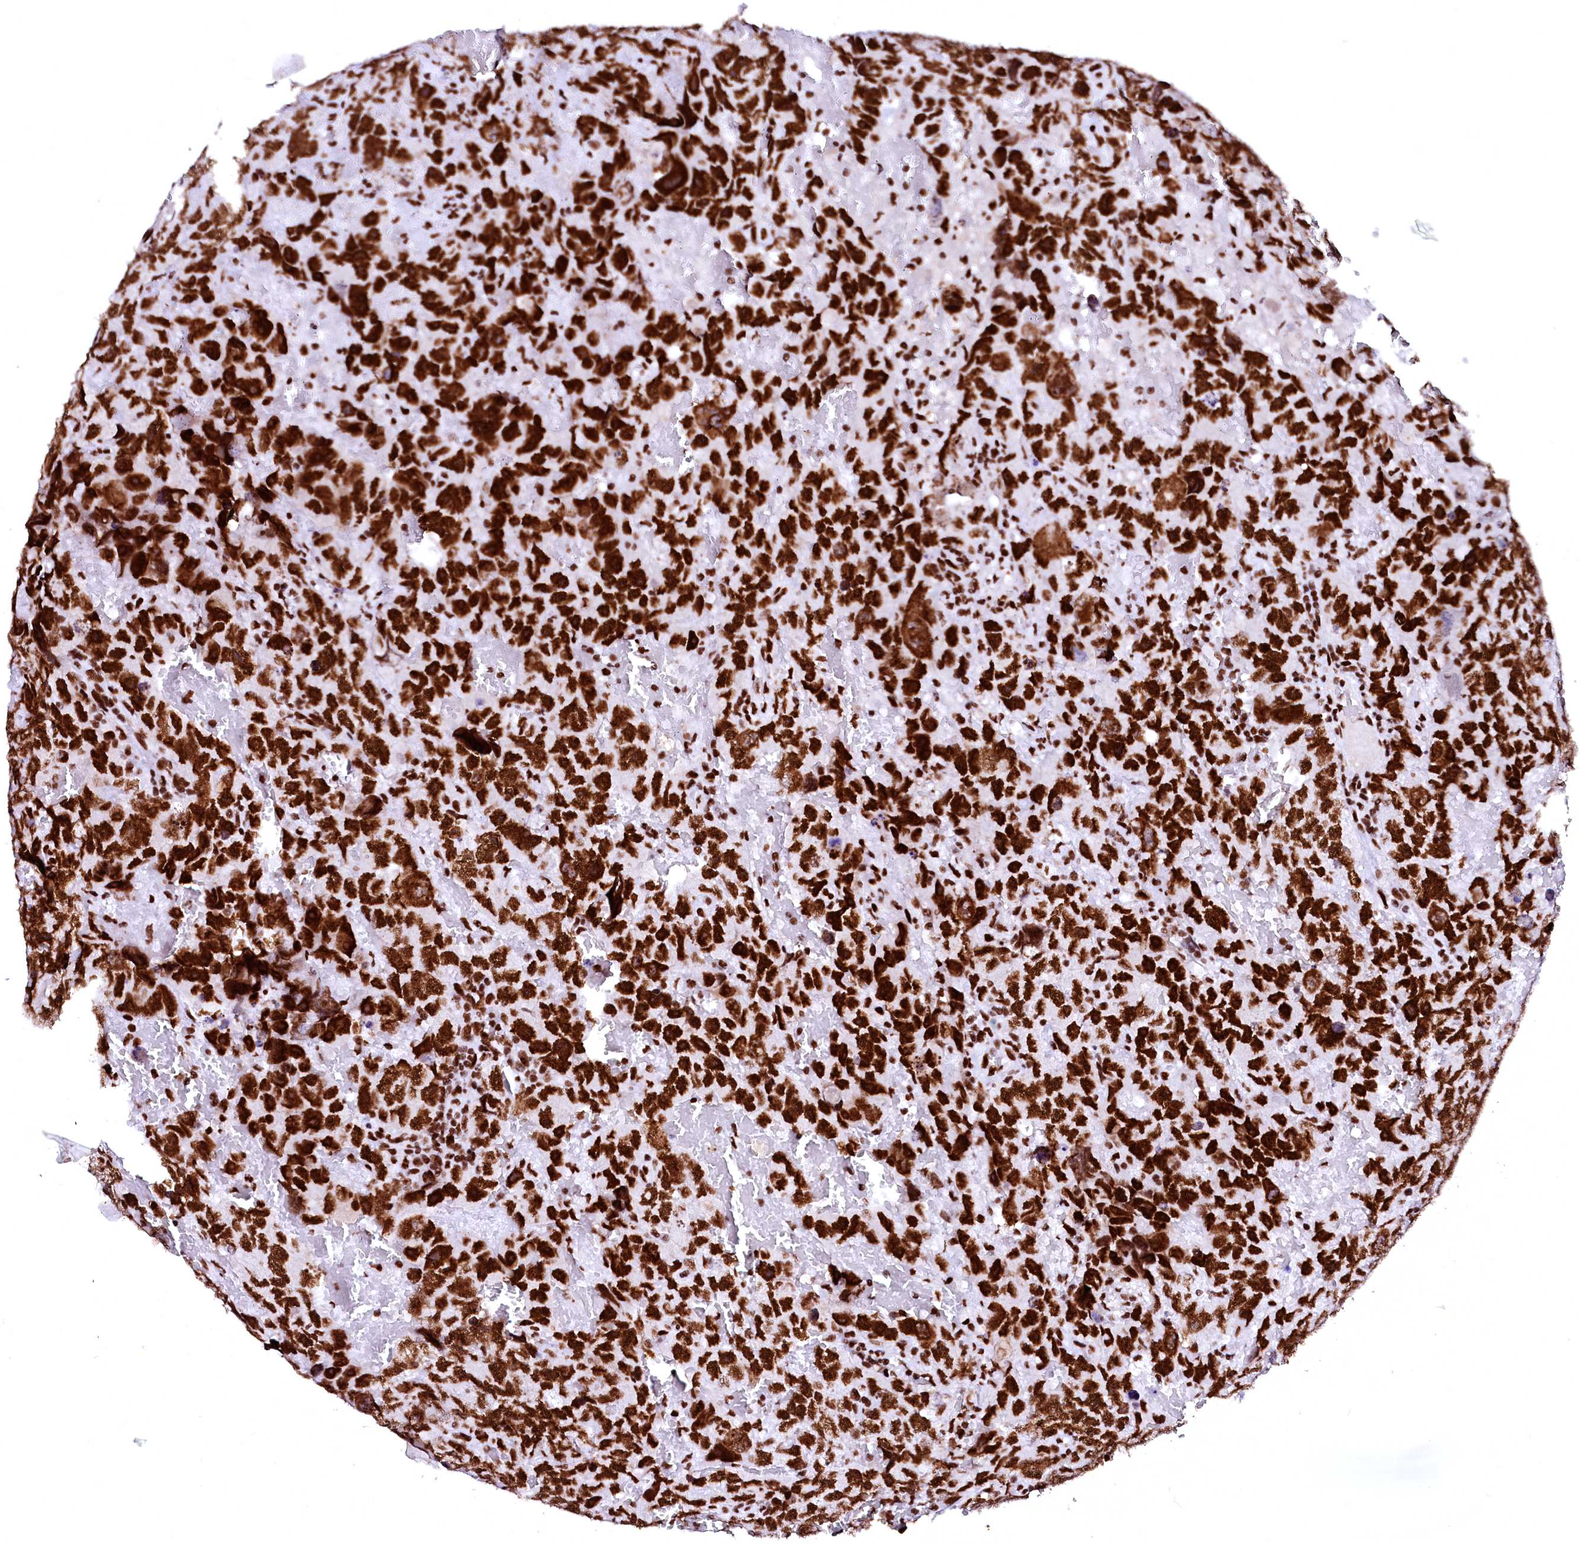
{"staining": {"intensity": "strong", "quantity": ">75%", "location": "nuclear"}, "tissue": "testis cancer", "cell_type": "Tumor cells", "image_type": "cancer", "snomed": [{"axis": "morphology", "description": "Carcinoma, Embryonal, NOS"}, {"axis": "topography", "description": "Testis"}], "caption": "The photomicrograph demonstrates a brown stain indicating the presence of a protein in the nuclear of tumor cells in embryonal carcinoma (testis).", "gene": "CPSF6", "patient": {"sex": "male", "age": 45}}